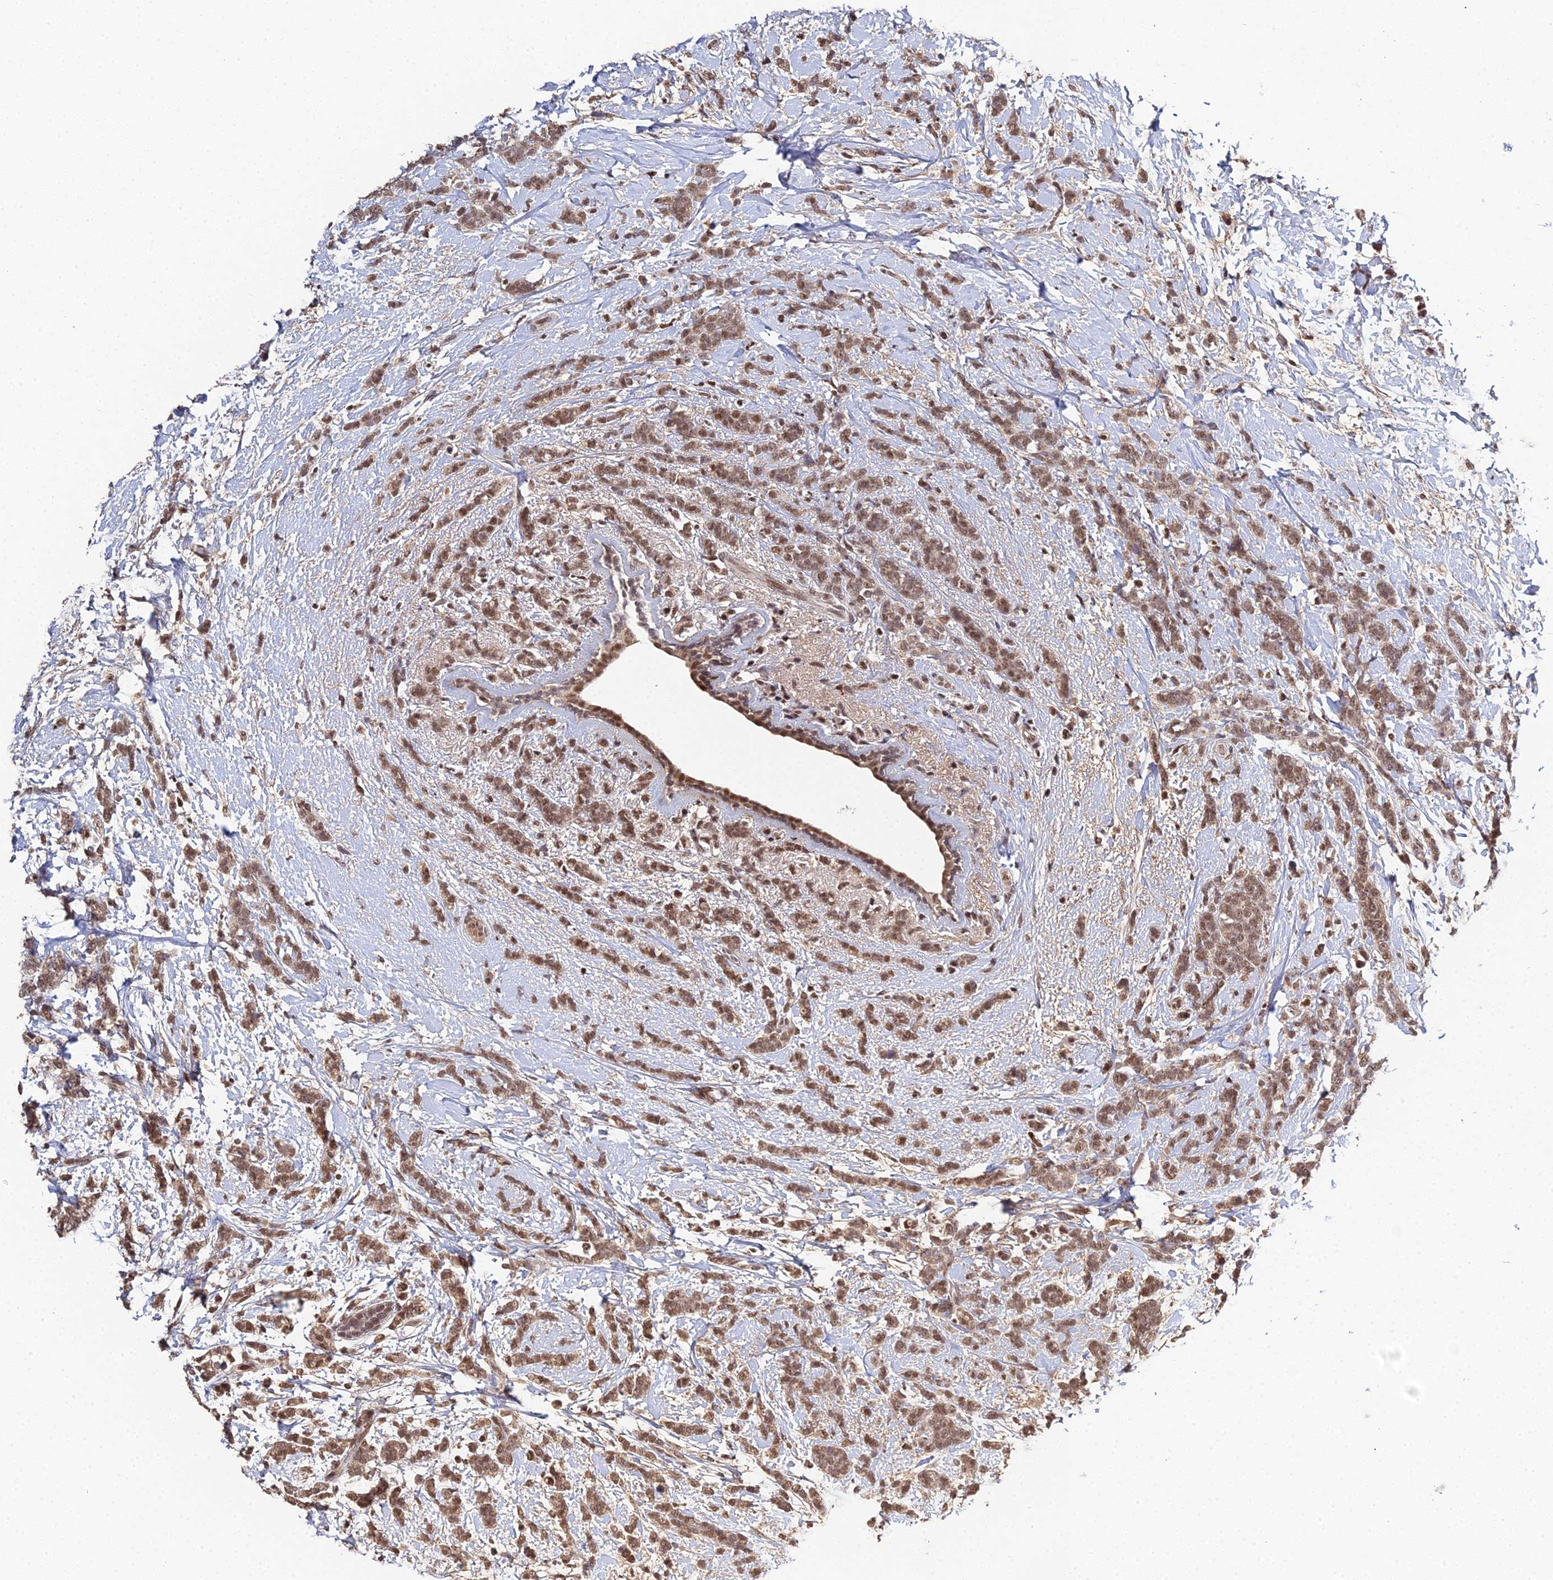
{"staining": {"intensity": "moderate", "quantity": ">75%", "location": "cytoplasmic/membranous,nuclear"}, "tissue": "breast cancer", "cell_type": "Tumor cells", "image_type": "cancer", "snomed": [{"axis": "morphology", "description": "Lobular carcinoma"}, {"axis": "topography", "description": "Breast"}], "caption": "High-power microscopy captured an immunohistochemistry histopathology image of lobular carcinoma (breast), revealing moderate cytoplasmic/membranous and nuclear staining in about >75% of tumor cells.", "gene": "ERCC5", "patient": {"sex": "female", "age": 58}}